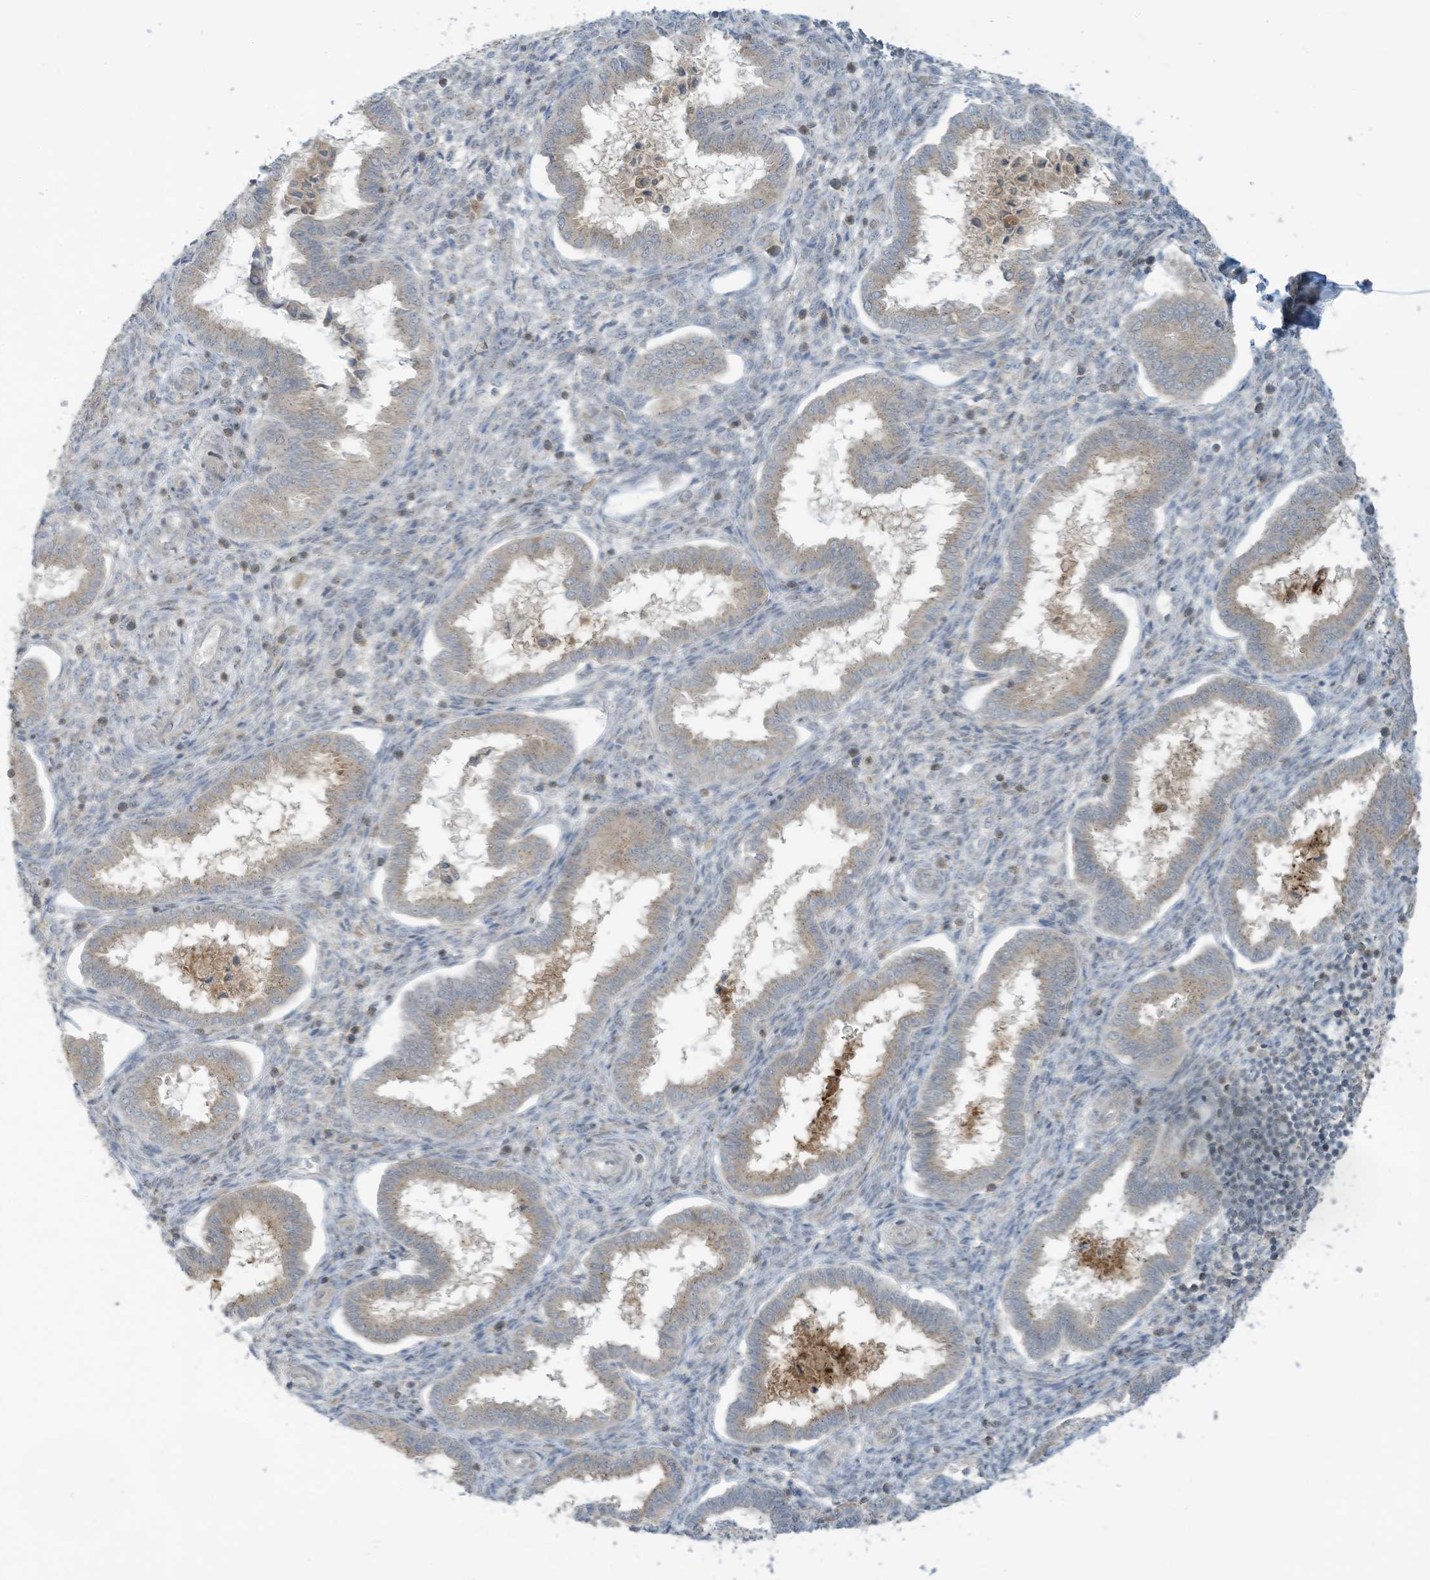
{"staining": {"intensity": "negative", "quantity": "none", "location": "none"}, "tissue": "endometrium", "cell_type": "Cells in endometrial stroma", "image_type": "normal", "snomed": [{"axis": "morphology", "description": "Normal tissue, NOS"}, {"axis": "topography", "description": "Endometrium"}], "caption": "Immunohistochemistry (IHC) image of benign endometrium: endometrium stained with DAB (3,3'-diaminobenzidine) exhibits no significant protein positivity in cells in endometrial stroma.", "gene": "PARVG", "patient": {"sex": "female", "age": 24}}